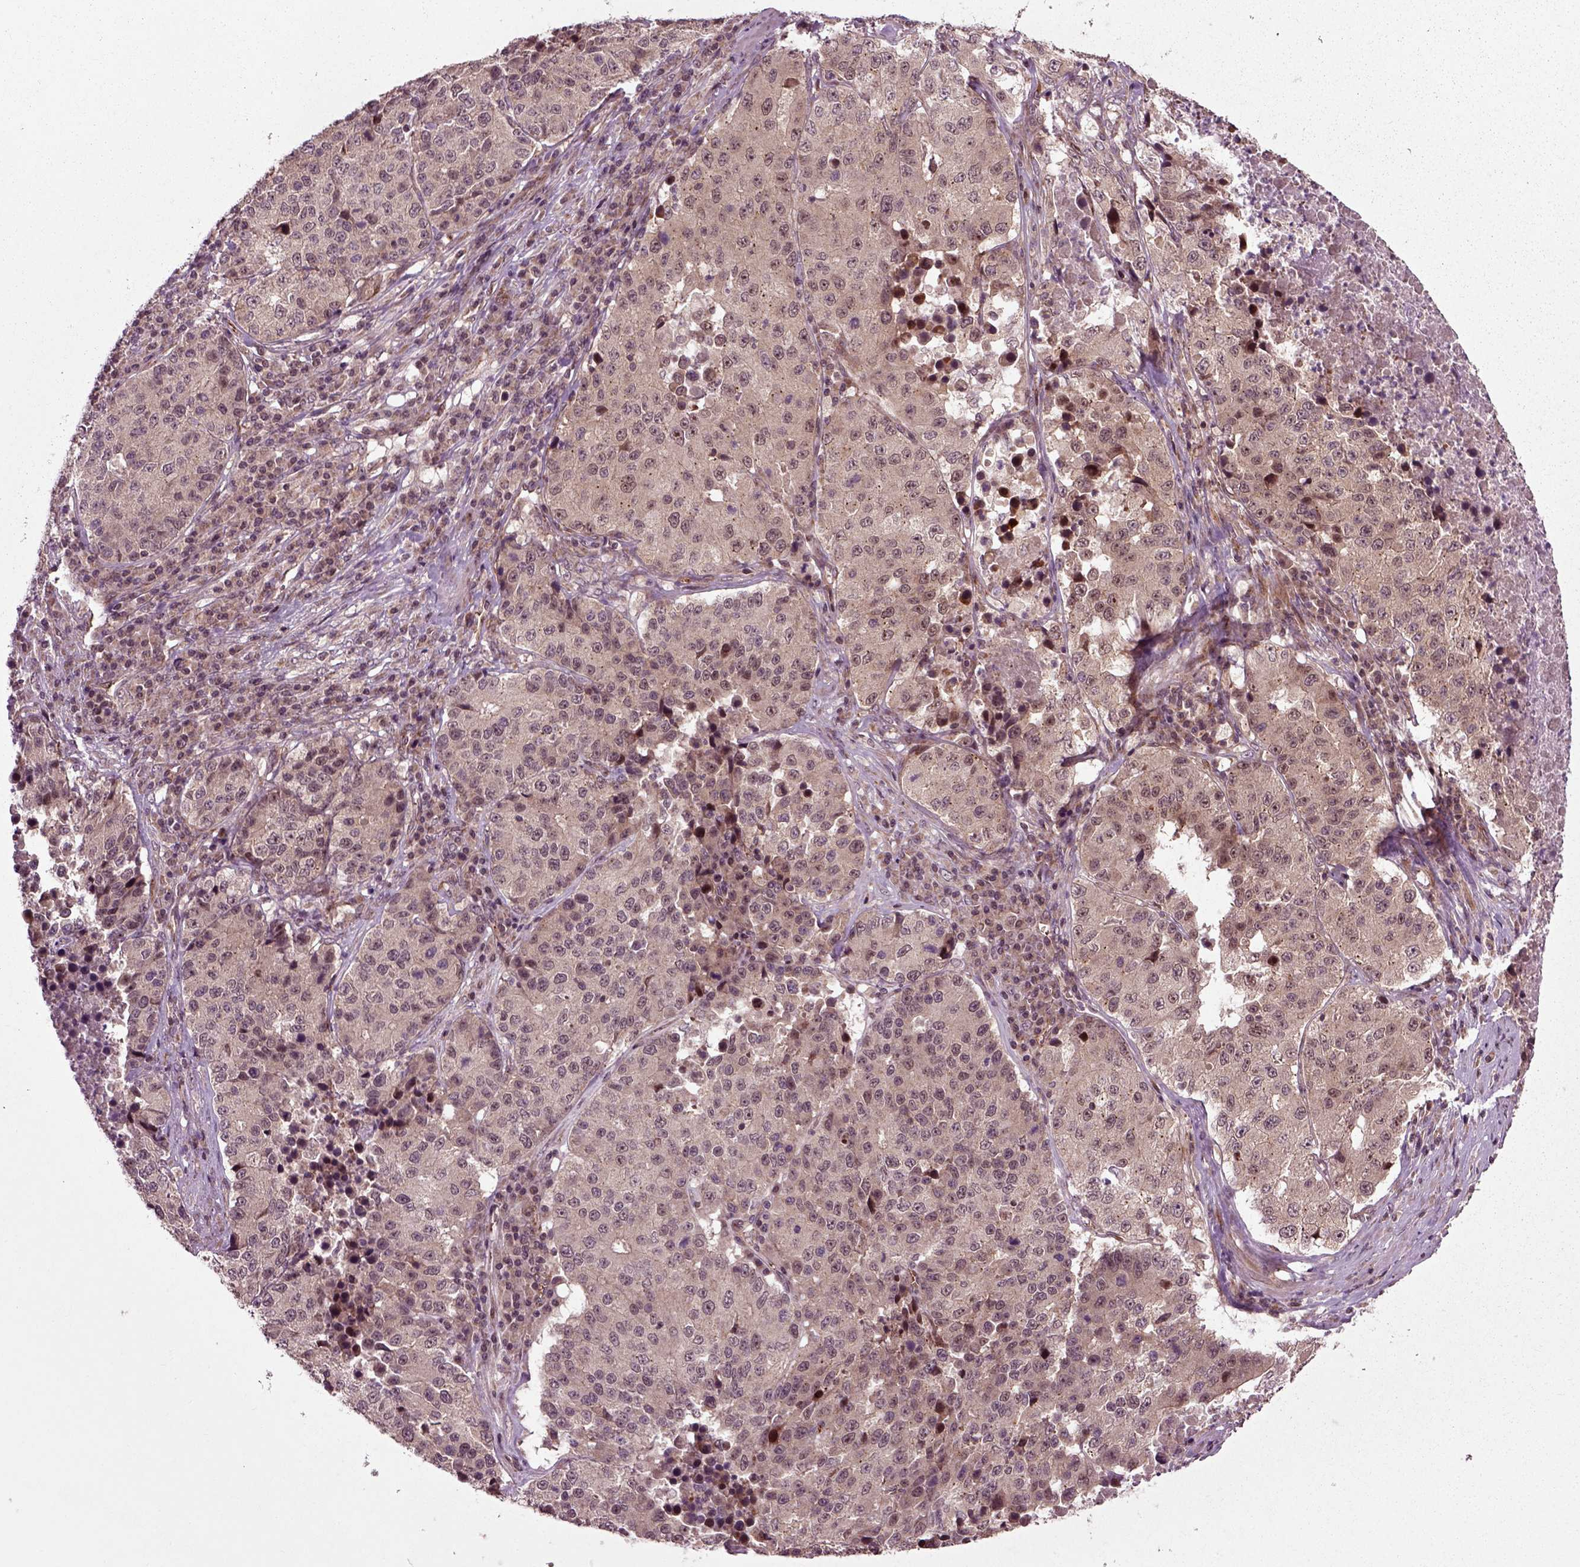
{"staining": {"intensity": "weak", "quantity": "<25%", "location": "cytoplasmic/membranous"}, "tissue": "stomach cancer", "cell_type": "Tumor cells", "image_type": "cancer", "snomed": [{"axis": "morphology", "description": "Adenocarcinoma, NOS"}, {"axis": "topography", "description": "Stomach"}], "caption": "Protein analysis of adenocarcinoma (stomach) demonstrates no significant staining in tumor cells.", "gene": "PLCD3", "patient": {"sex": "male", "age": 71}}